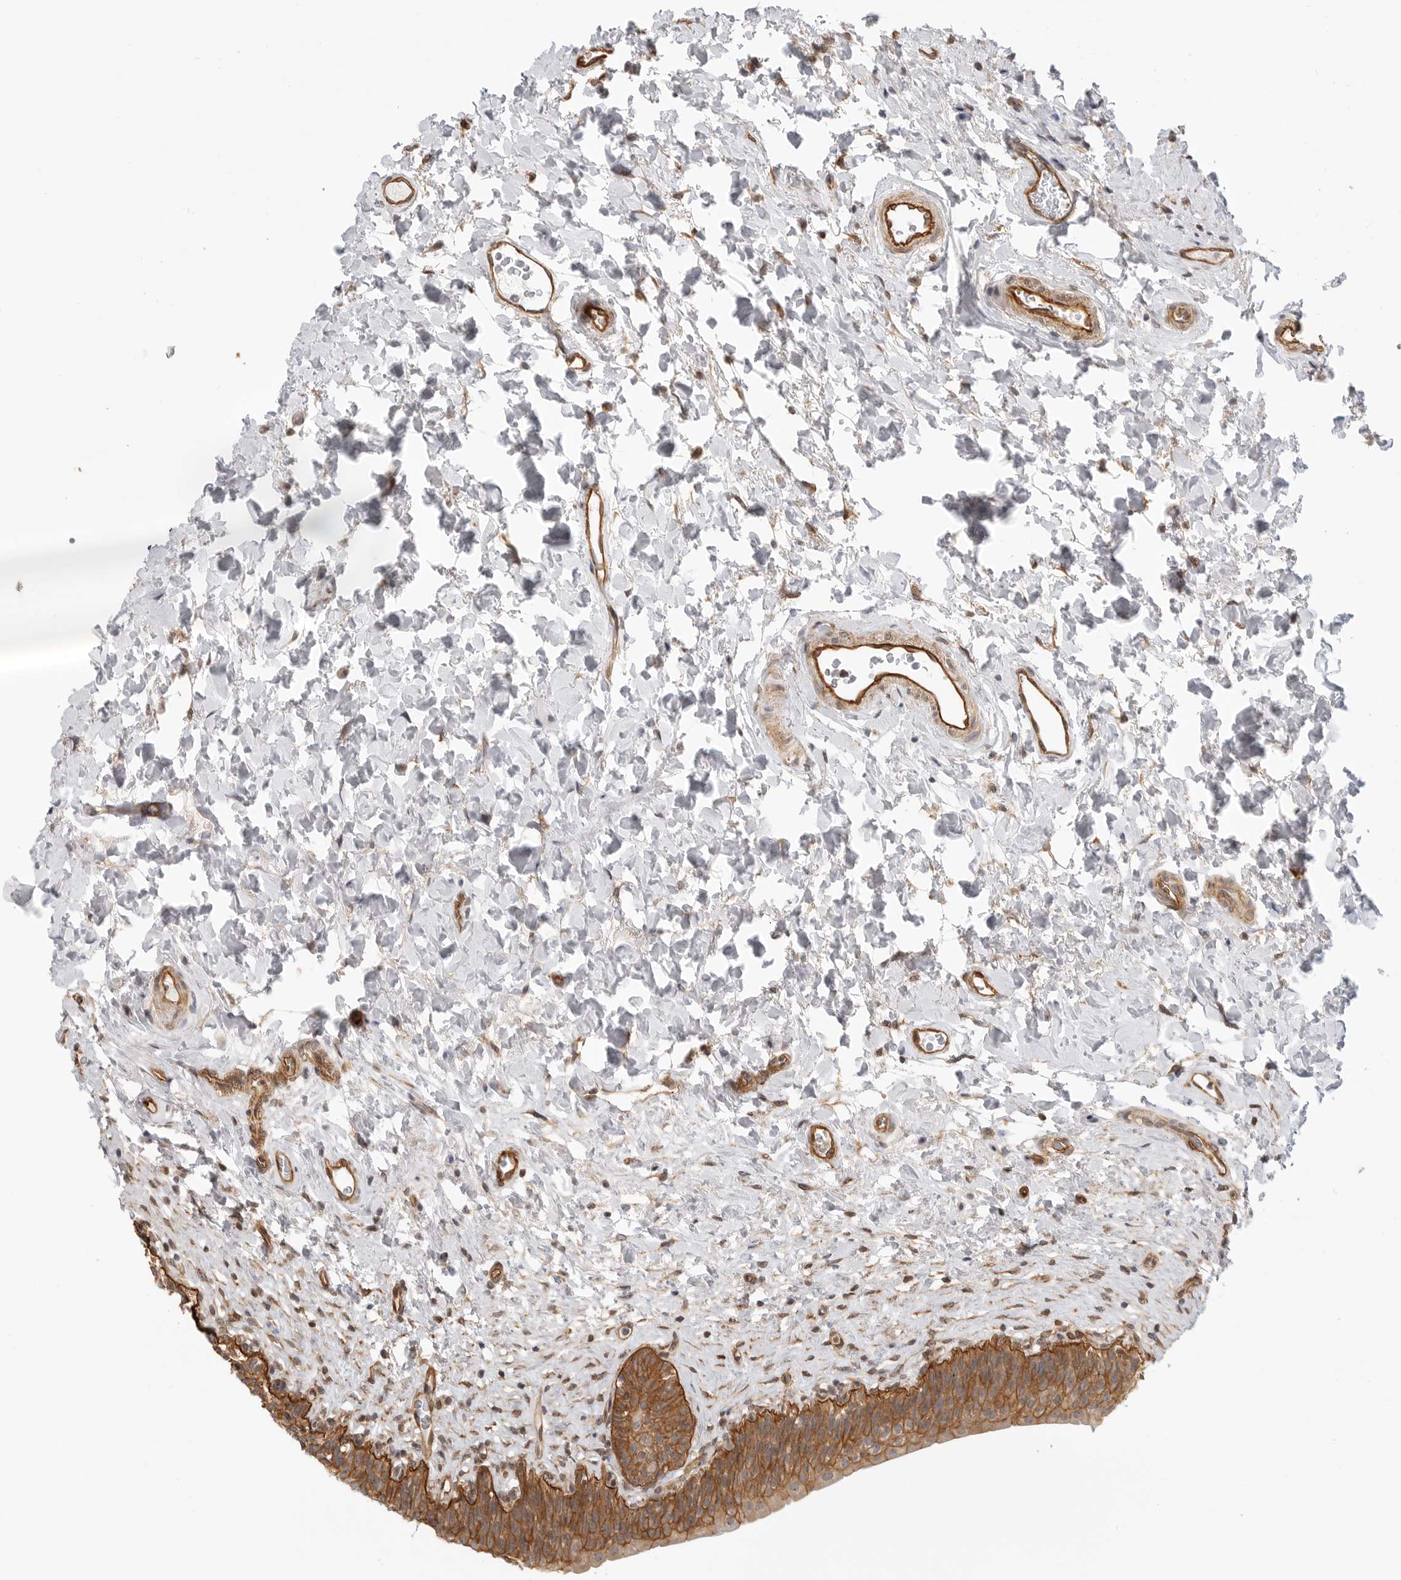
{"staining": {"intensity": "moderate", "quantity": ">75%", "location": "cytoplasmic/membranous"}, "tissue": "urinary bladder", "cell_type": "Urothelial cells", "image_type": "normal", "snomed": [{"axis": "morphology", "description": "Normal tissue, NOS"}, {"axis": "topography", "description": "Urinary bladder"}], "caption": "DAB (3,3'-diaminobenzidine) immunohistochemical staining of unremarkable urinary bladder exhibits moderate cytoplasmic/membranous protein expression in about >75% of urothelial cells. (Brightfield microscopy of DAB IHC at high magnification).", "gene": "ATOH7", "patient": {"sex": "male", "age": 83}}